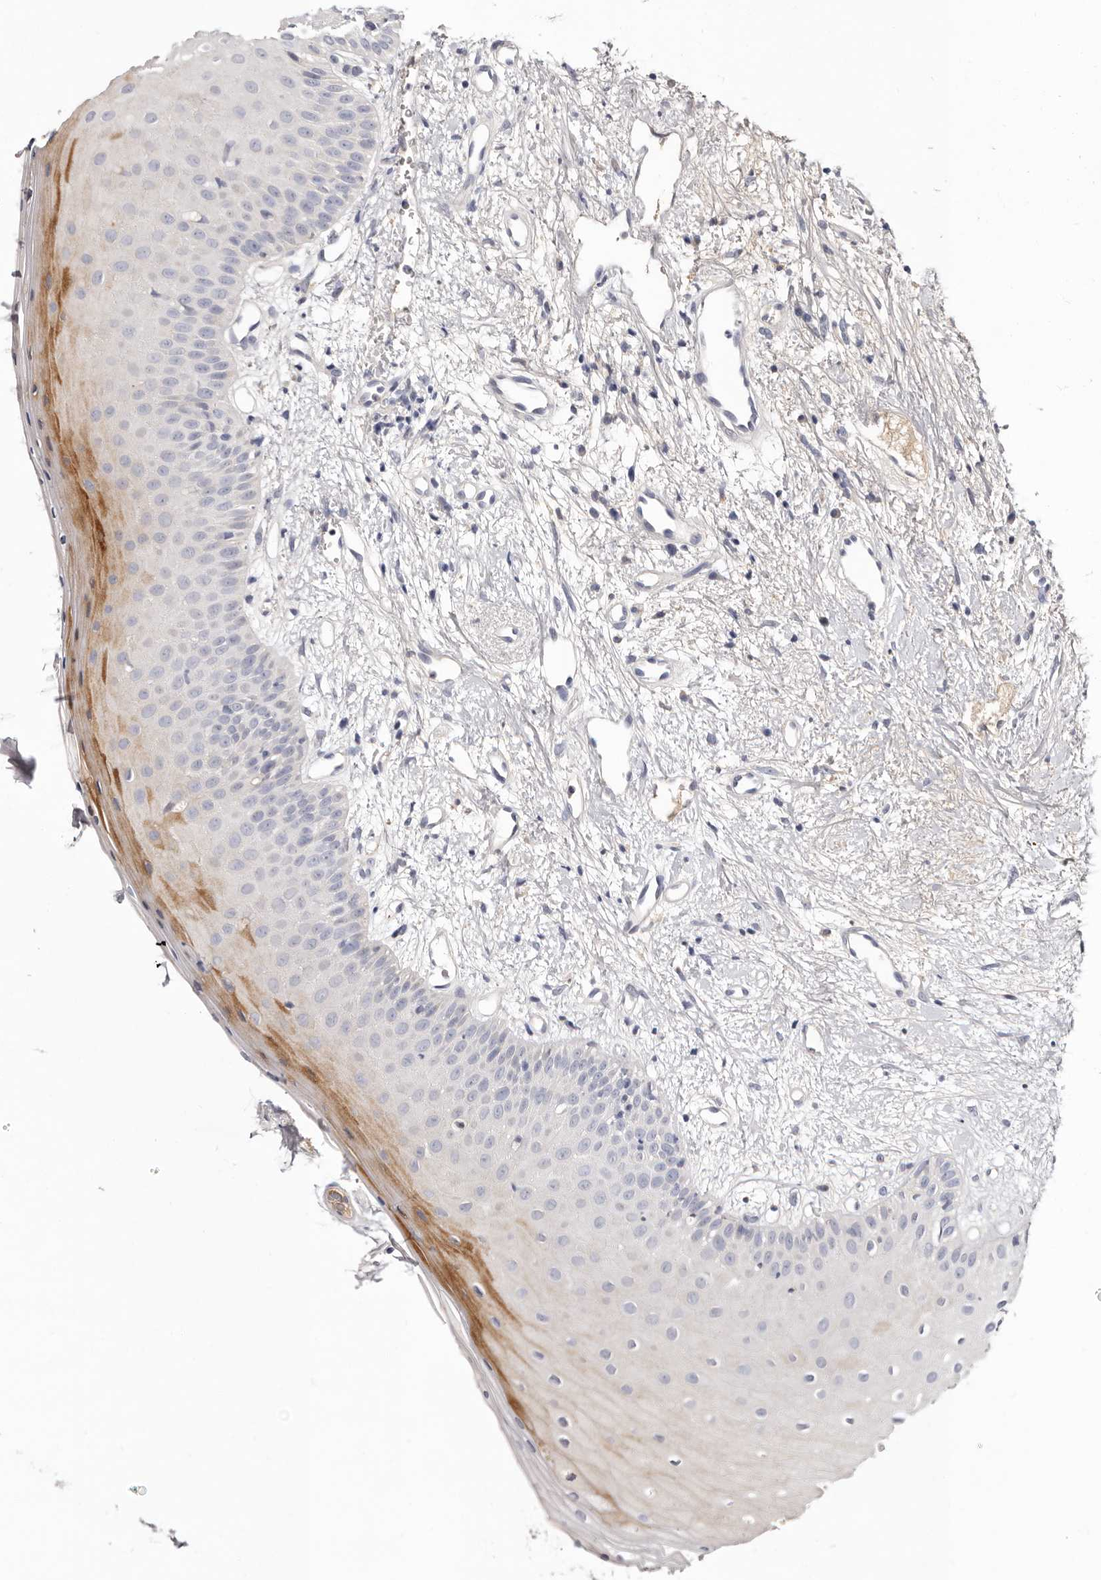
{"staining": {"intensity": "moderate", "quantity": "<25%", "location": "cytoplasmic/membranous"}, "tissue": "oral mucosa", "cell_type": "Squamous epithelial cells", "image_type": "normal", "snomed": [{"axis": "morphology", "description": "Normal tissue, NOS"}, {"axis": "topography", "description": "Oral tissue"}], "caption": "Protein staining by immunohistochemistry (IHC) demonstrates moderate cytoplasmic/membranous staining in about <25% of squamous epithelial cells in benign oral mucosa.", "gene": "LMLN", "patient": {"sex": "female", "age": 63}}